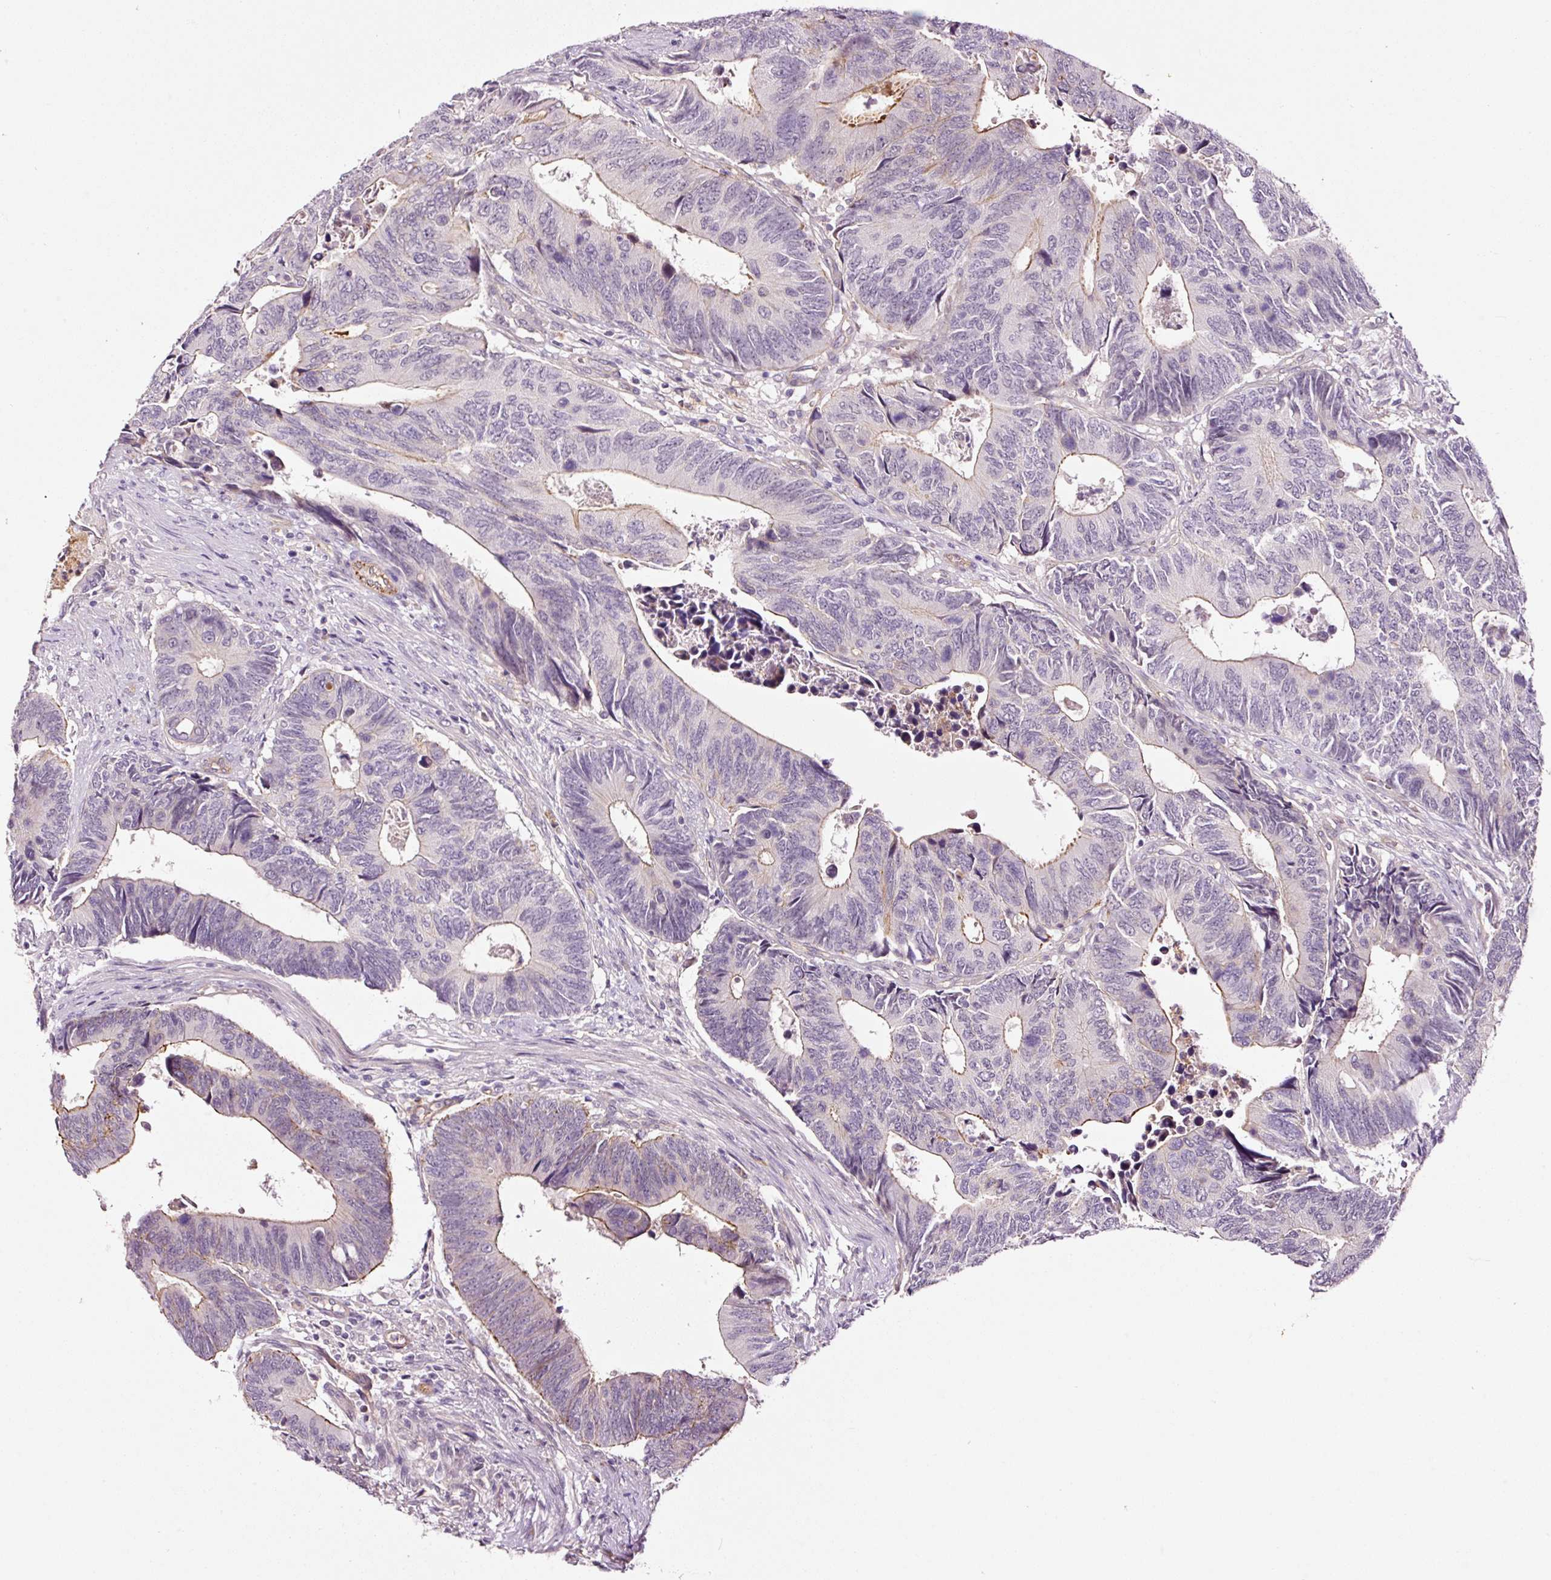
{"staining": {"intensity": "weak", "quantity": "<25%", "location": "cytoplasmic/membranous"}, "tissue": "colorectal cancer", "cell_type": "Tumor cells", "image_type": "cancer", "snomed": [{"axis": "morphology", "description": "Adenocarcinoma, NOS"}, {"axis": "topography", "description": "Colon"}], "caption": "This is a photomicrograph of immunohistochemistry staining of colorectal cancer (adenocarcinoma), which shows no staining in tumor cells.", "gene": "ABCB4", "patient": {"sex": "male", "age": 87}}